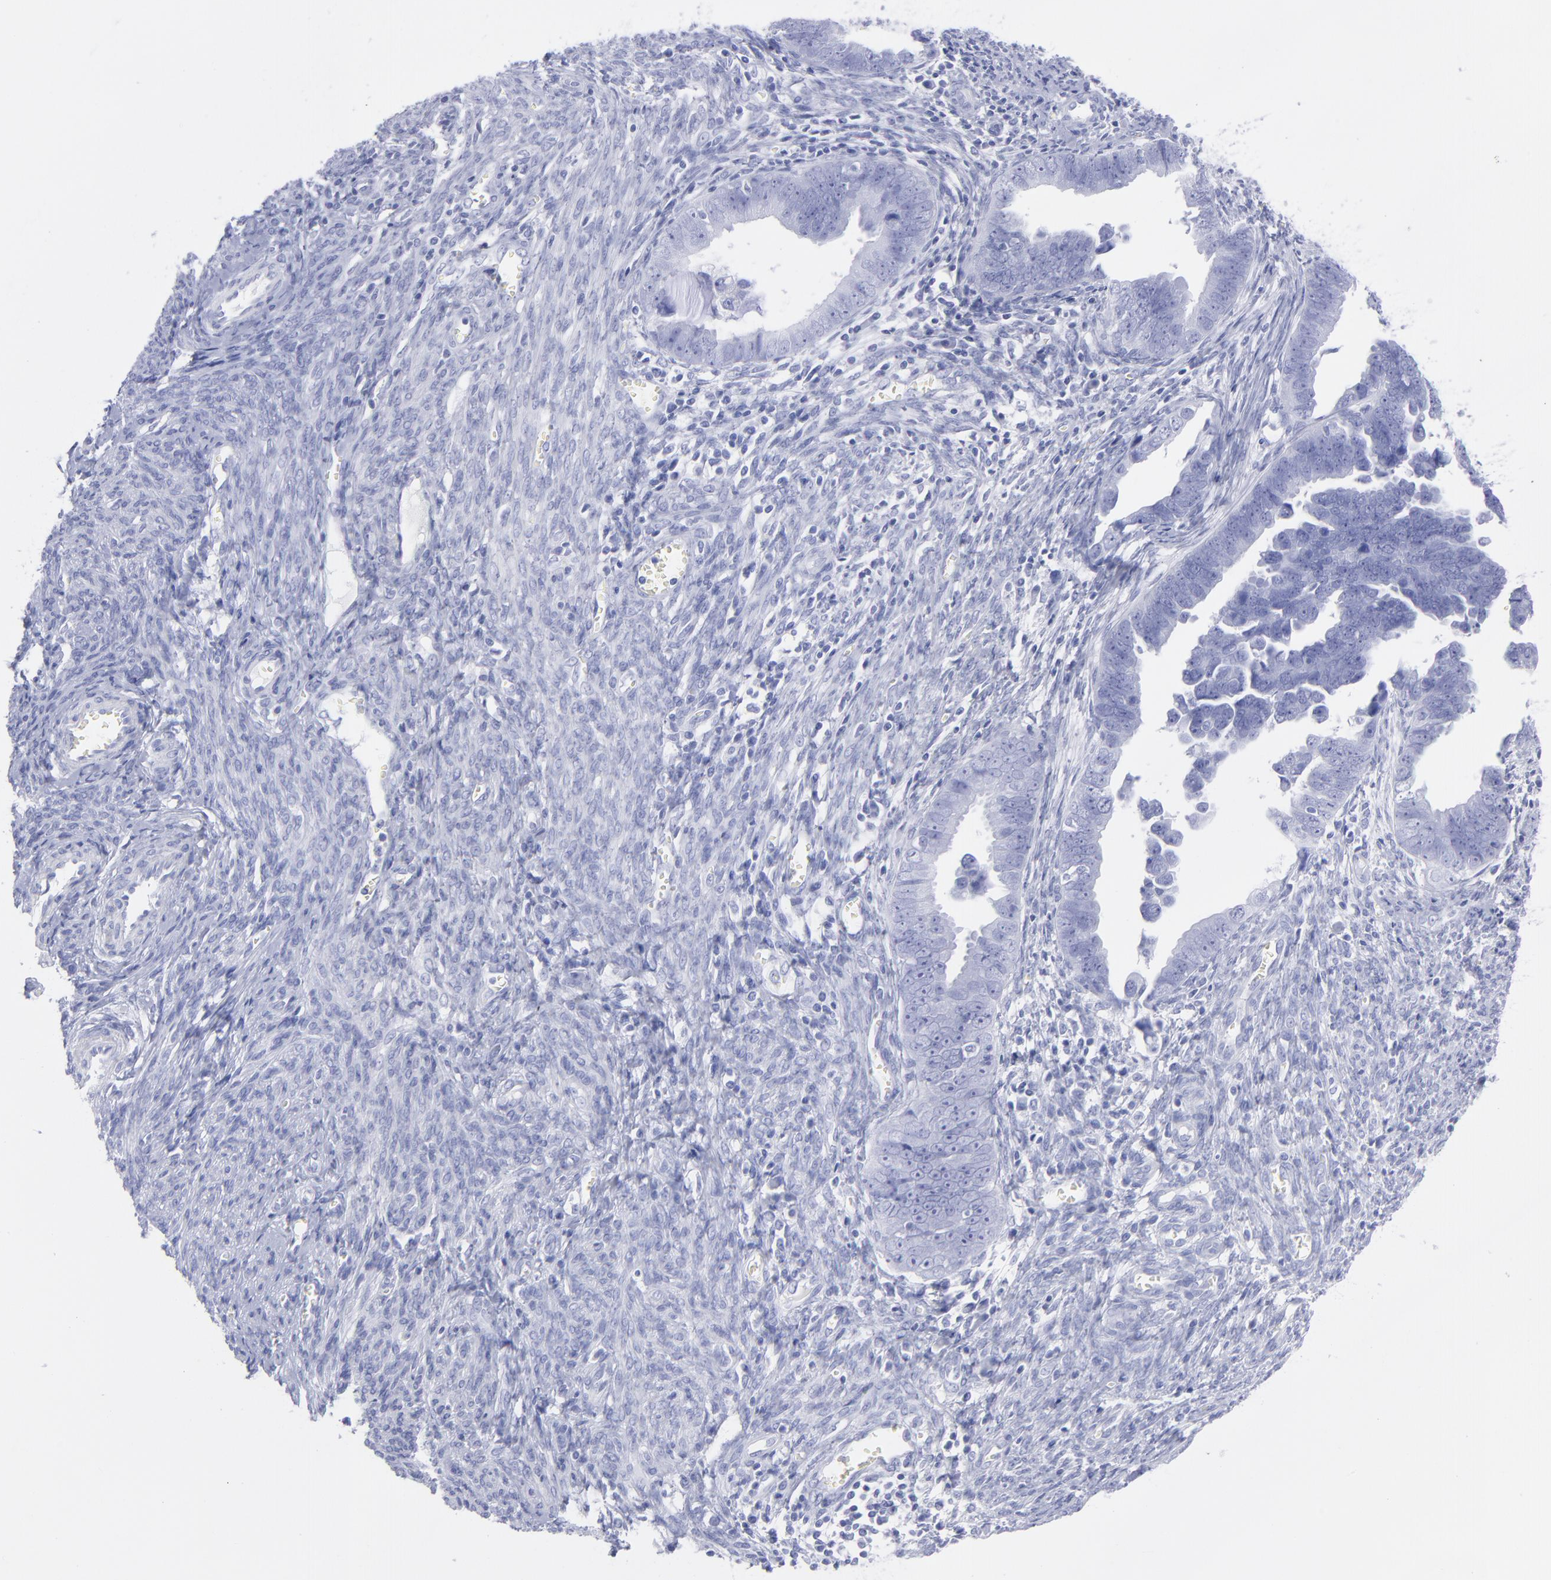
{"staining": {"intensity": "negative", "quantity": "none", "location": "none"}, "tissue": "endometrial cancer", "cell_type": "Tumor cells", "image_type": "cancer", "snomed": [{"axis": "morphology", "description": "Adenocarcinoma, NOS"}, {"axis": "topography", "description": "Endometrium"}], "caption": "Human endometrial cancer stained for a protein using IHC exhibits no expression in tumor cells.", "gene": "F13B", "patient": {"sex": "female", "age": 75}}